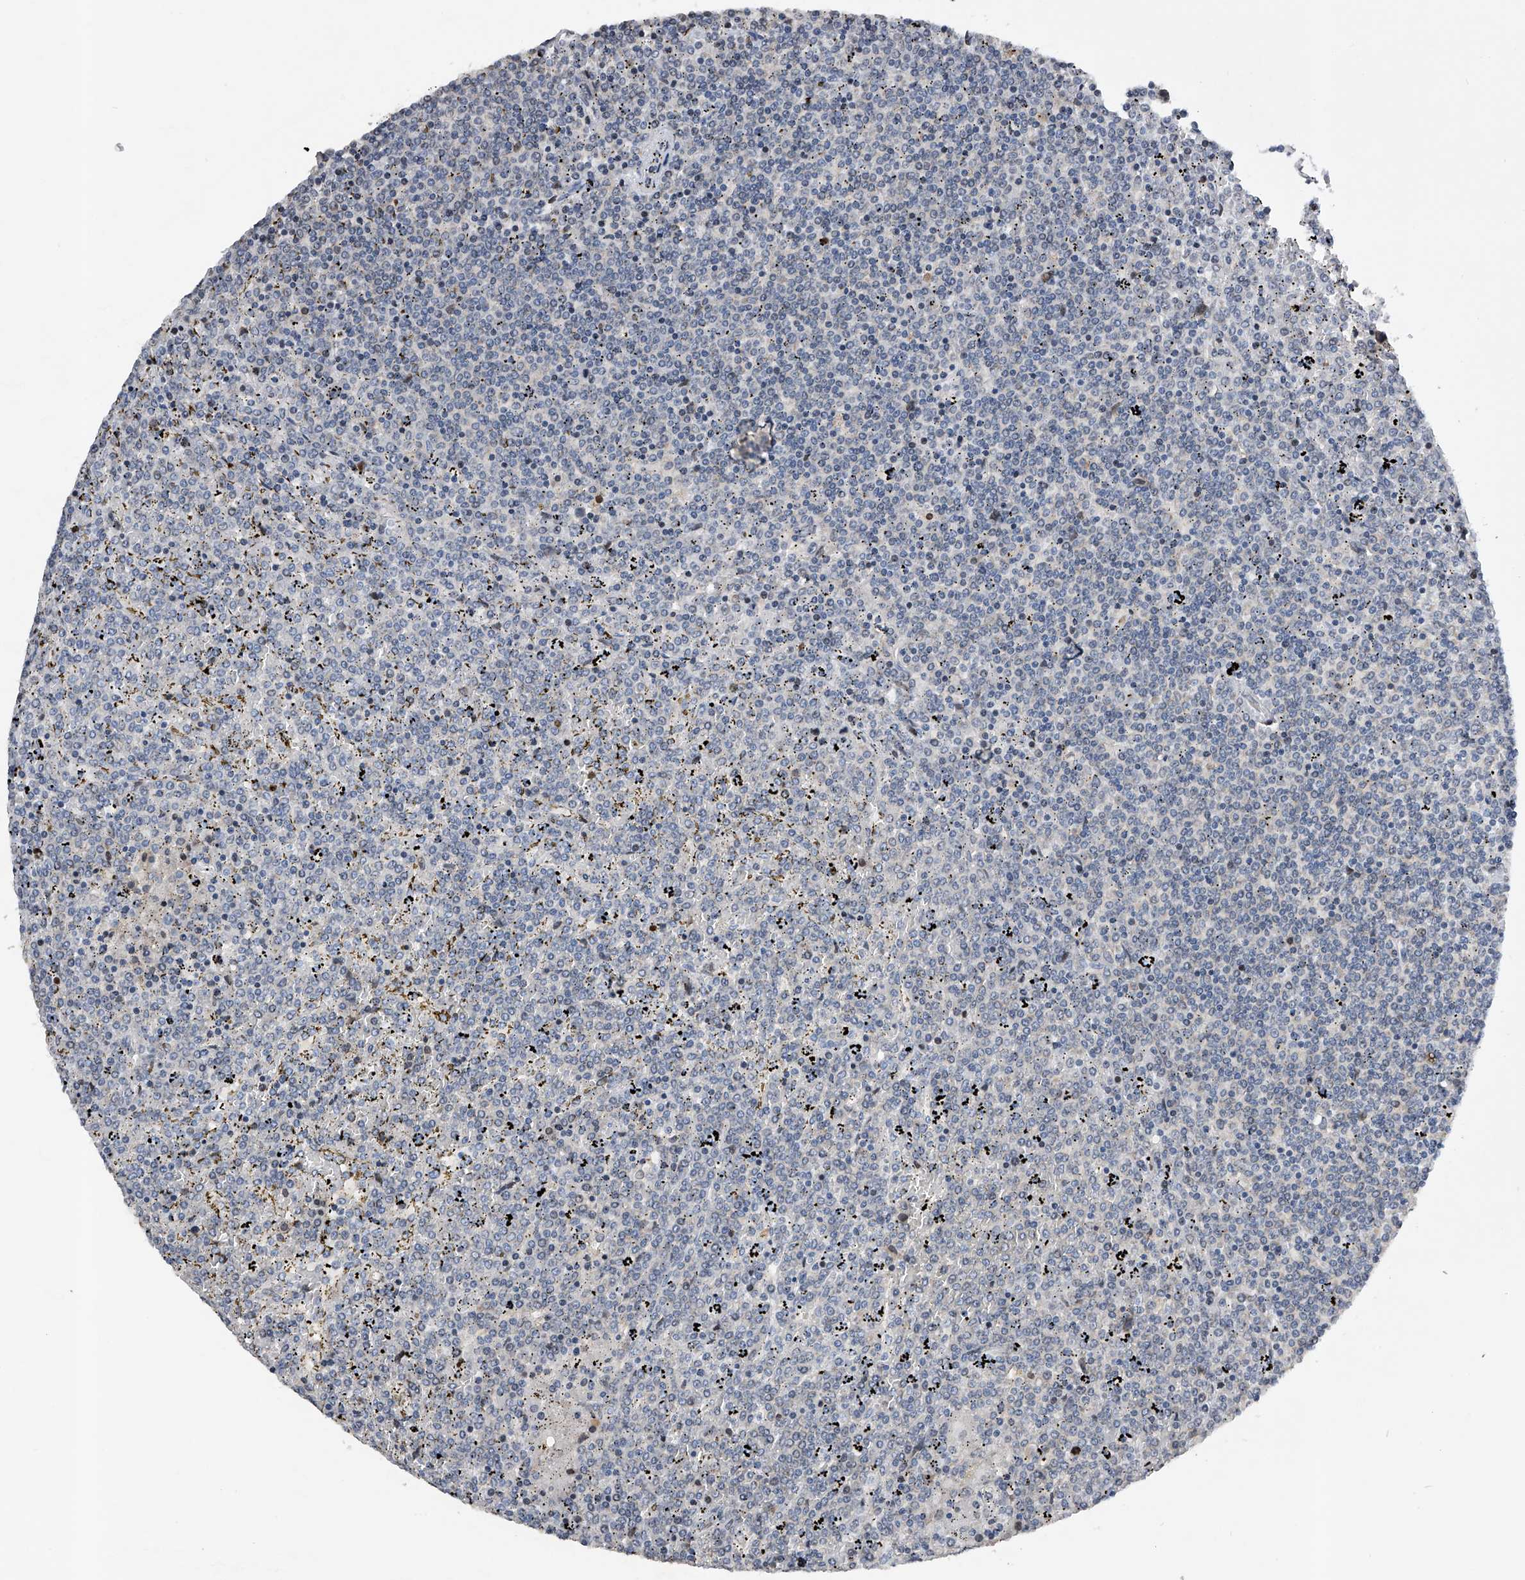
{"staining": {"intensity": "negative", "quantity": "none", "location": "none"}, "tissue": "lymphoma", "cell_type": "Tumor cells", "image_type": "cancer", "snomed": [{"axis": "morphology", "description": "Malignant lymphoma, non-Hodgkin's type, Low grade"}, {"axis": "topography", "description": "Spleen"}], "caption": "There is no significant positivity in tumor cells of lymphoma.", "gene": "RWDD2A", "patient": {"sex": "female", "age": 19}}